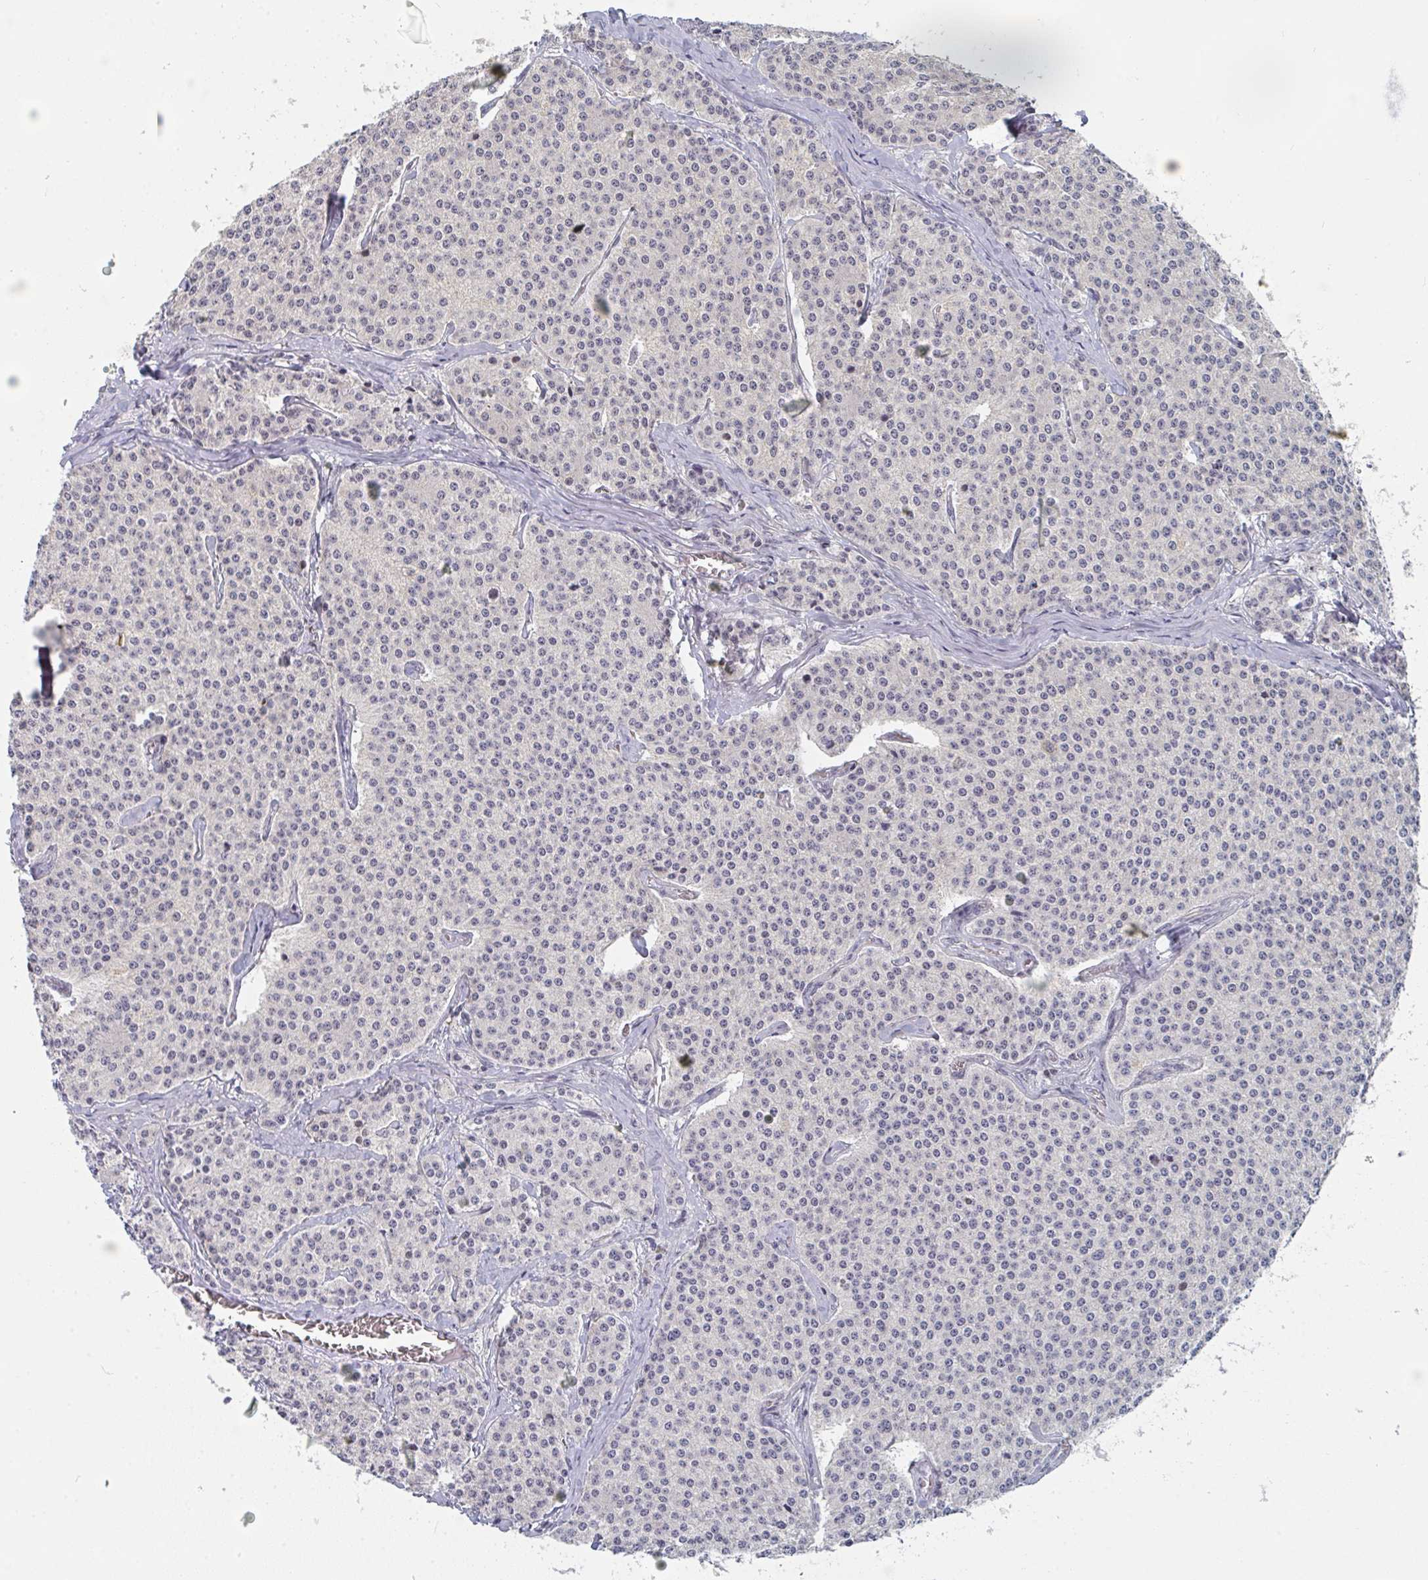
{"staining": {"intensity": "weak", "quantity": "25%-75%", "location": "nuclear"}, "tissue": "carcinoid", "cell_type": "Tumor cells", "image_type": "cancer", "snomed": [{"axis": "morphology", "description": "Carcinoid, malignant, NOS"}, {"axis": "topography", "description": "Small intestine"}], "caption": "About 25%-75% of tumor cells in carcinoid (malignant) exhibit weak nuclear protein expression as visualized by brown immunohistochemical staining.", "gene": "CENPT", "patient": {"sex": "female", "age": 64}}